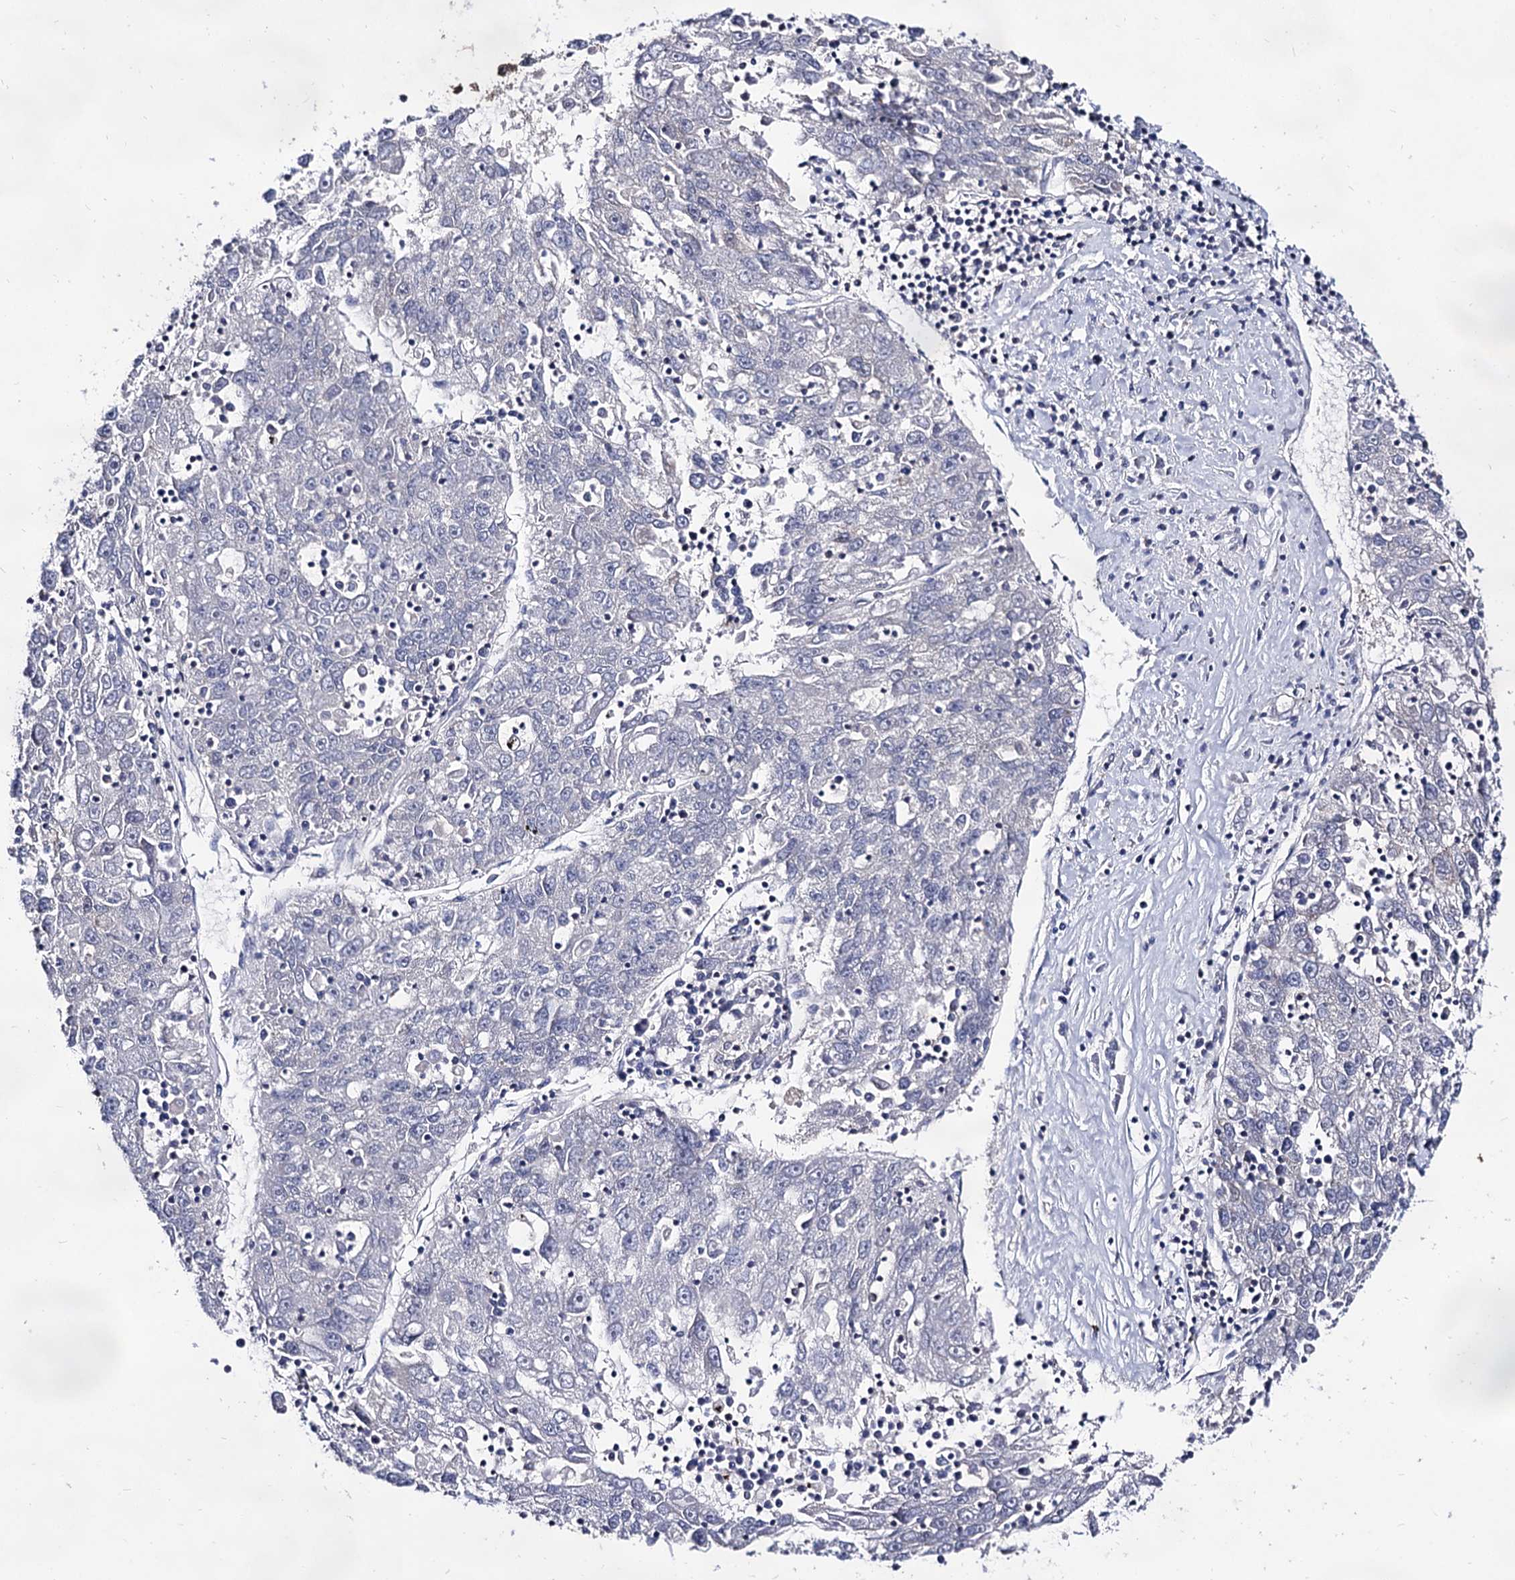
{"staining": {"intensity": "negative", "quantity": "none", "location": "none"}, "tissue": "liver cancer", "cell_type": "Tumor cells", "image_type": "cancer", "snomed": [{"axis": "morphology", "description": "Carcinoma, Hepatocellular, NOS"}, {"axis": "topography", "description": "Liver"}], "caption": "This is a histopathology image of immunohistochemistry staining of liver hepatocellular carcinoma, which shows no expression in tumor cells.", "gene": "ARFIP2", "patient": {"sex": "male", "age": 49}}